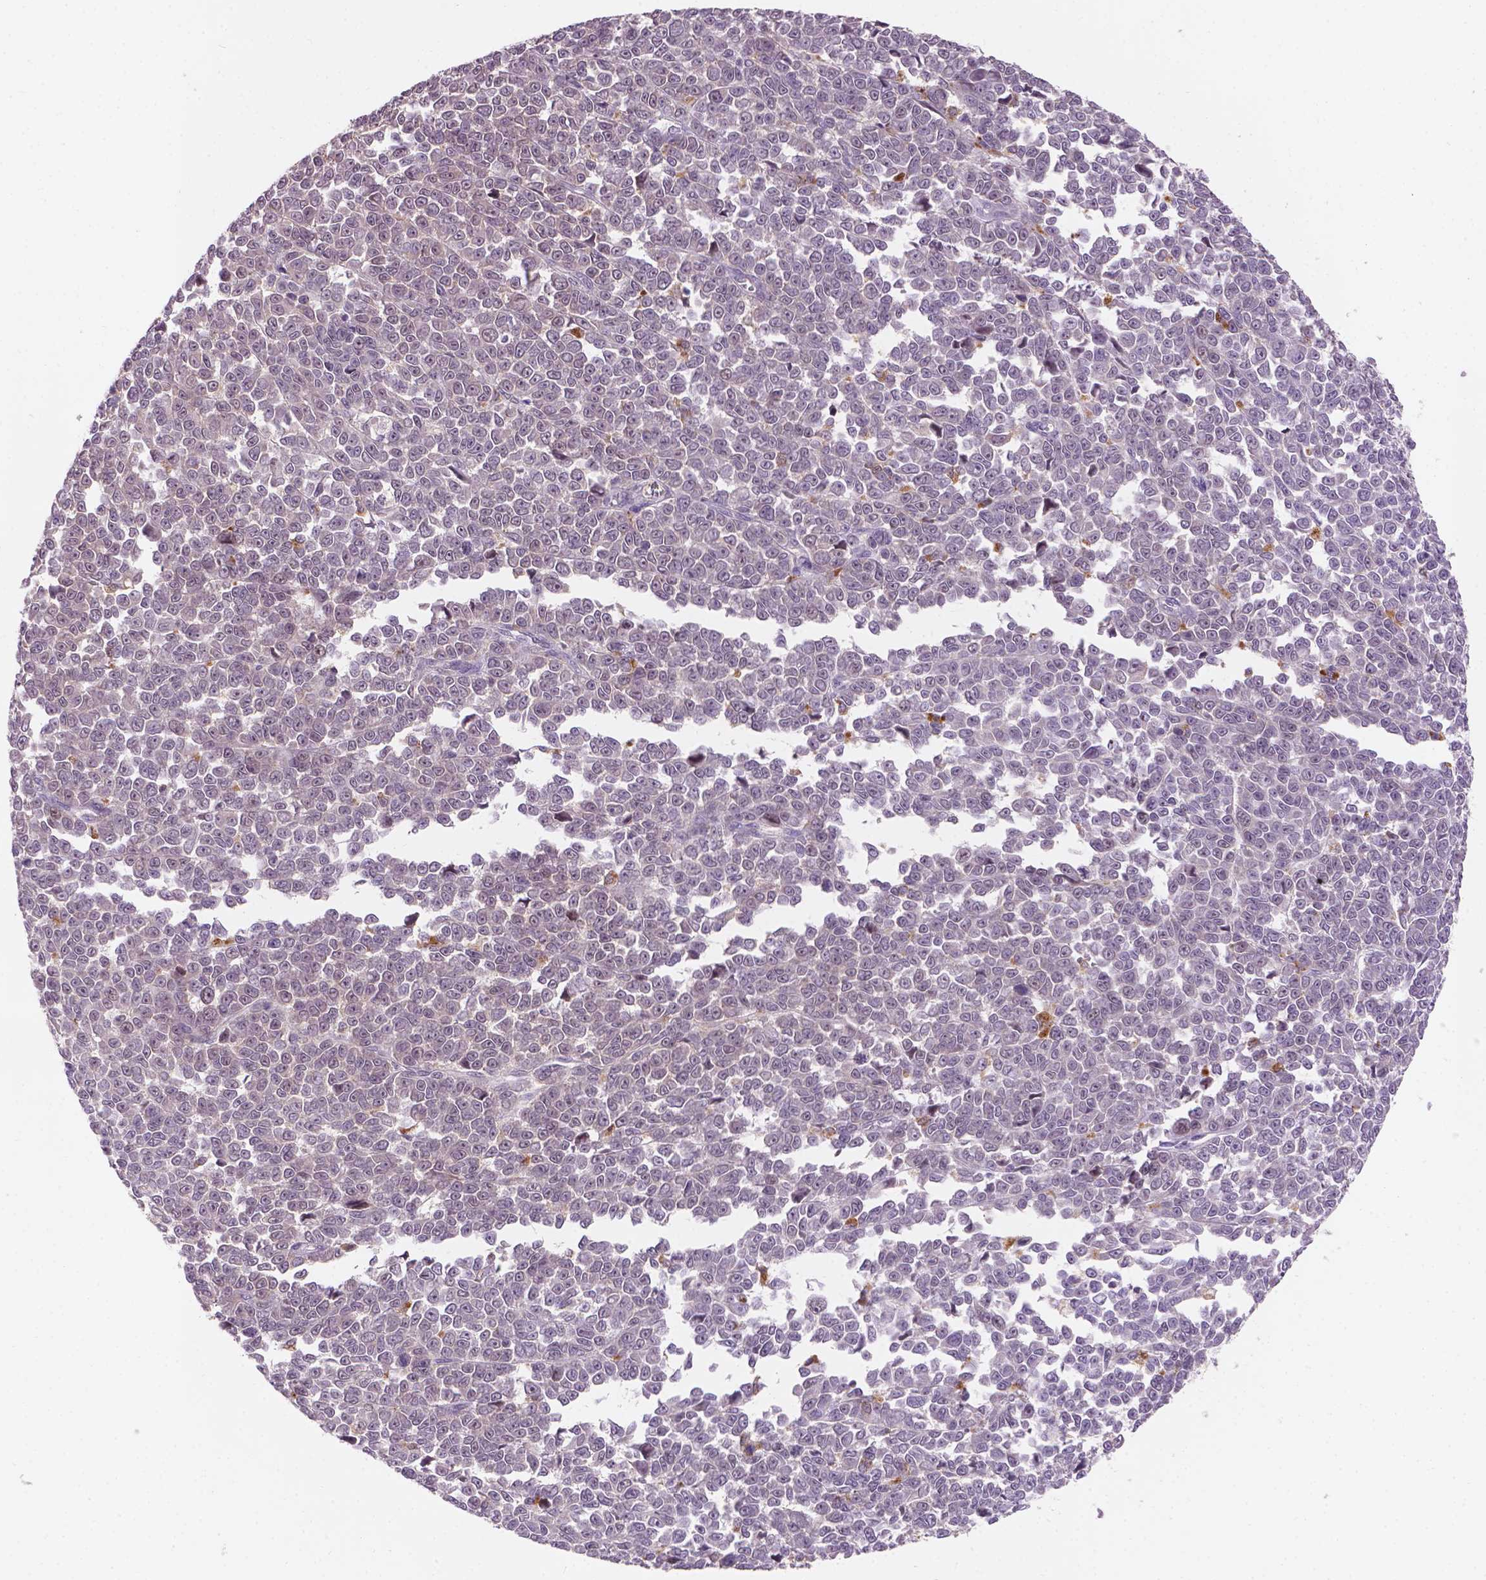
{"staining": {"intensity": "negative", "quantity": "none", "location": "none"}, "tissue": "melanoma", "cell_type": "Tumor cells", "image_type": "cancer", "snomed": [{"axis": "morphology", "description": "Malignant melanoma, NOS"}, {"axis": "topography", "description": "Skin"}], "caption": "IHC photomicrograph of melanoma stained for a protein (brown), which shows no positivity in tumor cells.", "gene": "GXYLT2", "patient": {"sex": "female", "age": 95}}